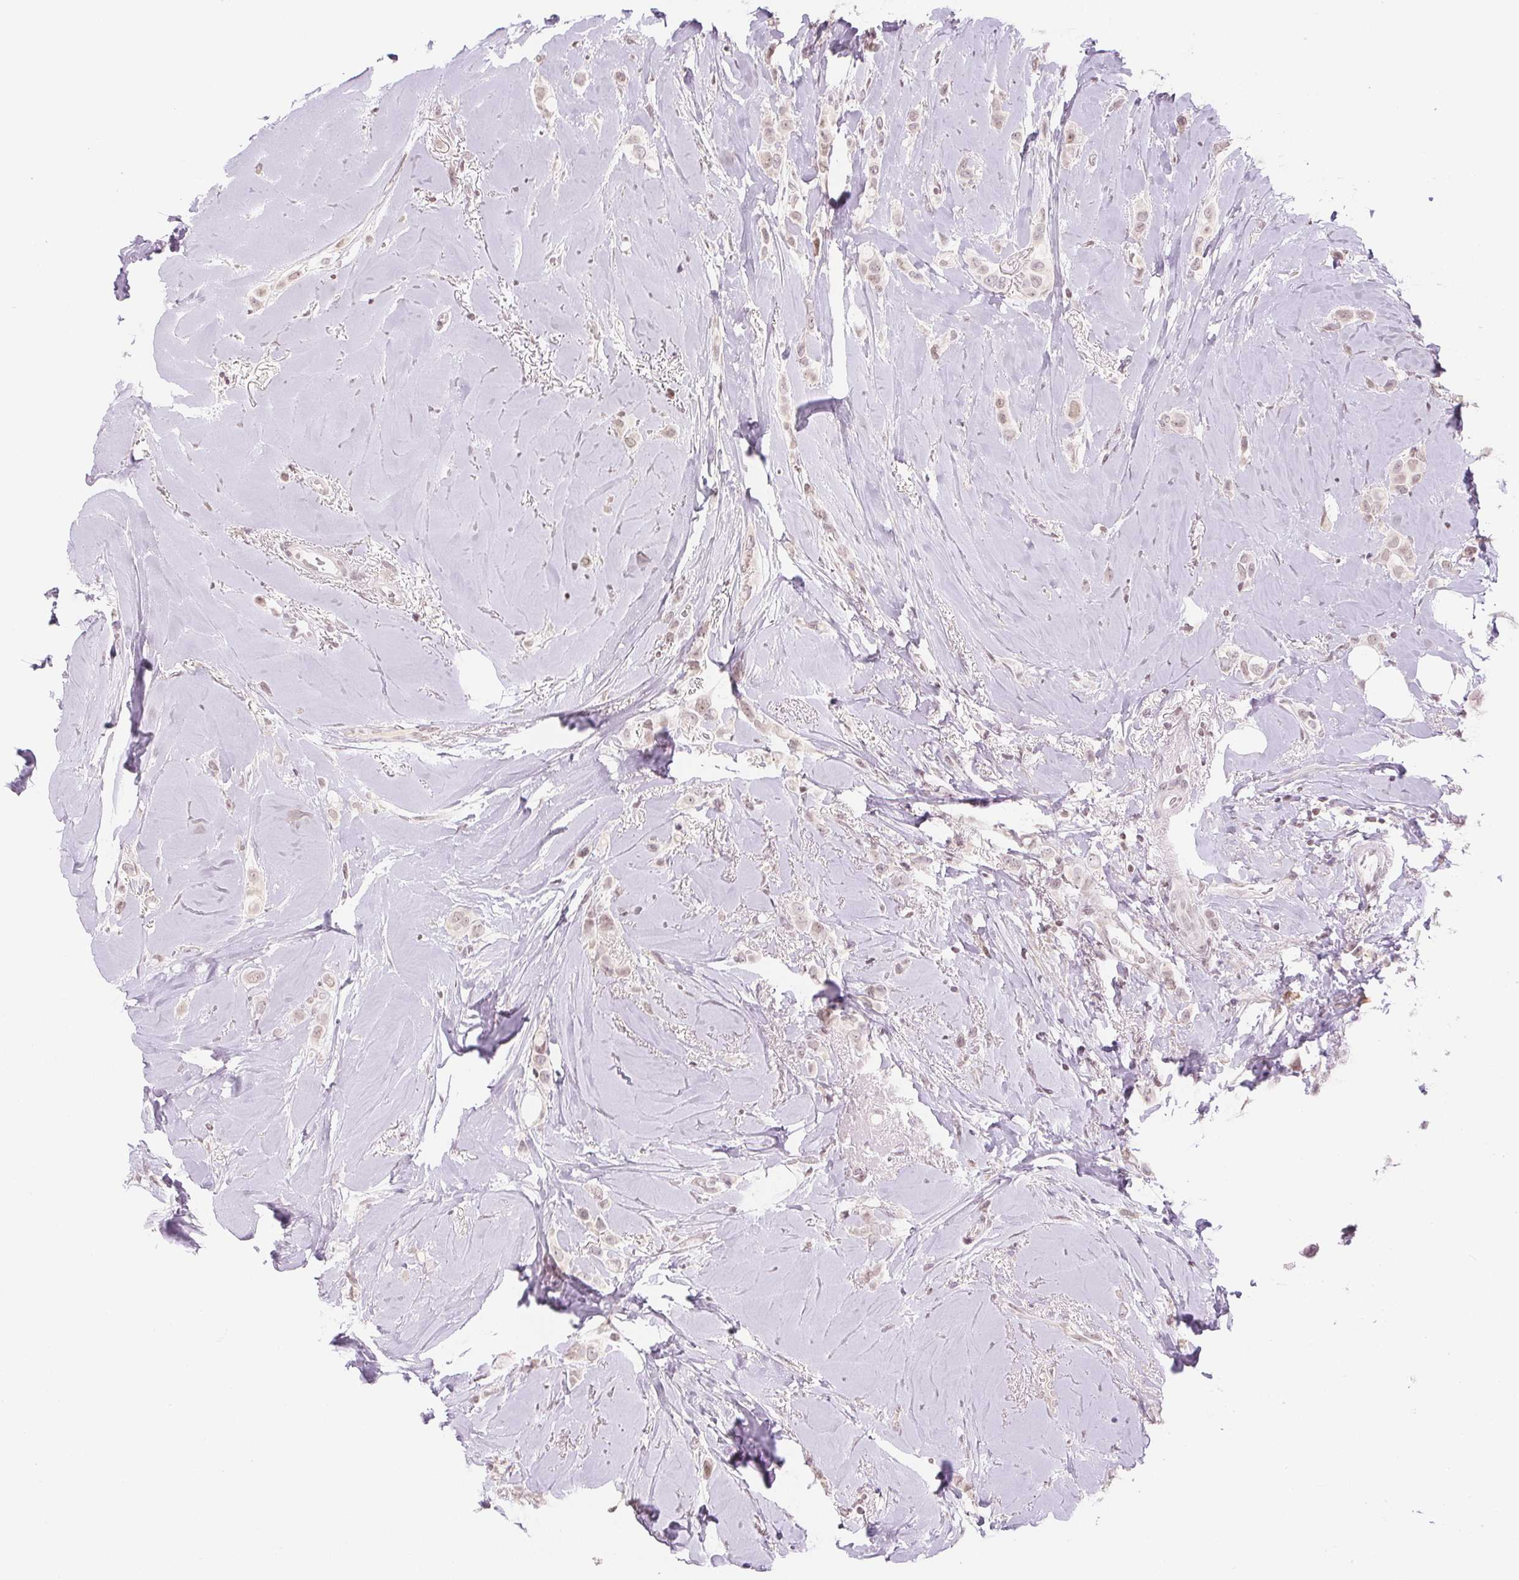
{"staining": {"intensity": "weak", "quantity": "25%-75%", "location": "nuclear"}, "tissue": "breast cancer", "cell_type": "Tumor cells", "image_type": "cancer", "snomed": [{"axis": "morphology", "description": "Lobular carcinoma"}, {"axis": "topography", "description": "Breast"}], "caption": "IHC staining of breast cancer (lobular carcinoma), which reveals low levels of weak nuclear positivity in approximately 25%-75% of tumor cells indicating weak nuclear protein staining. The staining was performed using DAB (3,3'-diaminobenzidine) (brown) for protein detection and nuclei were counterstained in hematoxylin (blue).", "gene": "DEK", "patient": {"sex": "female", "age": 66}}